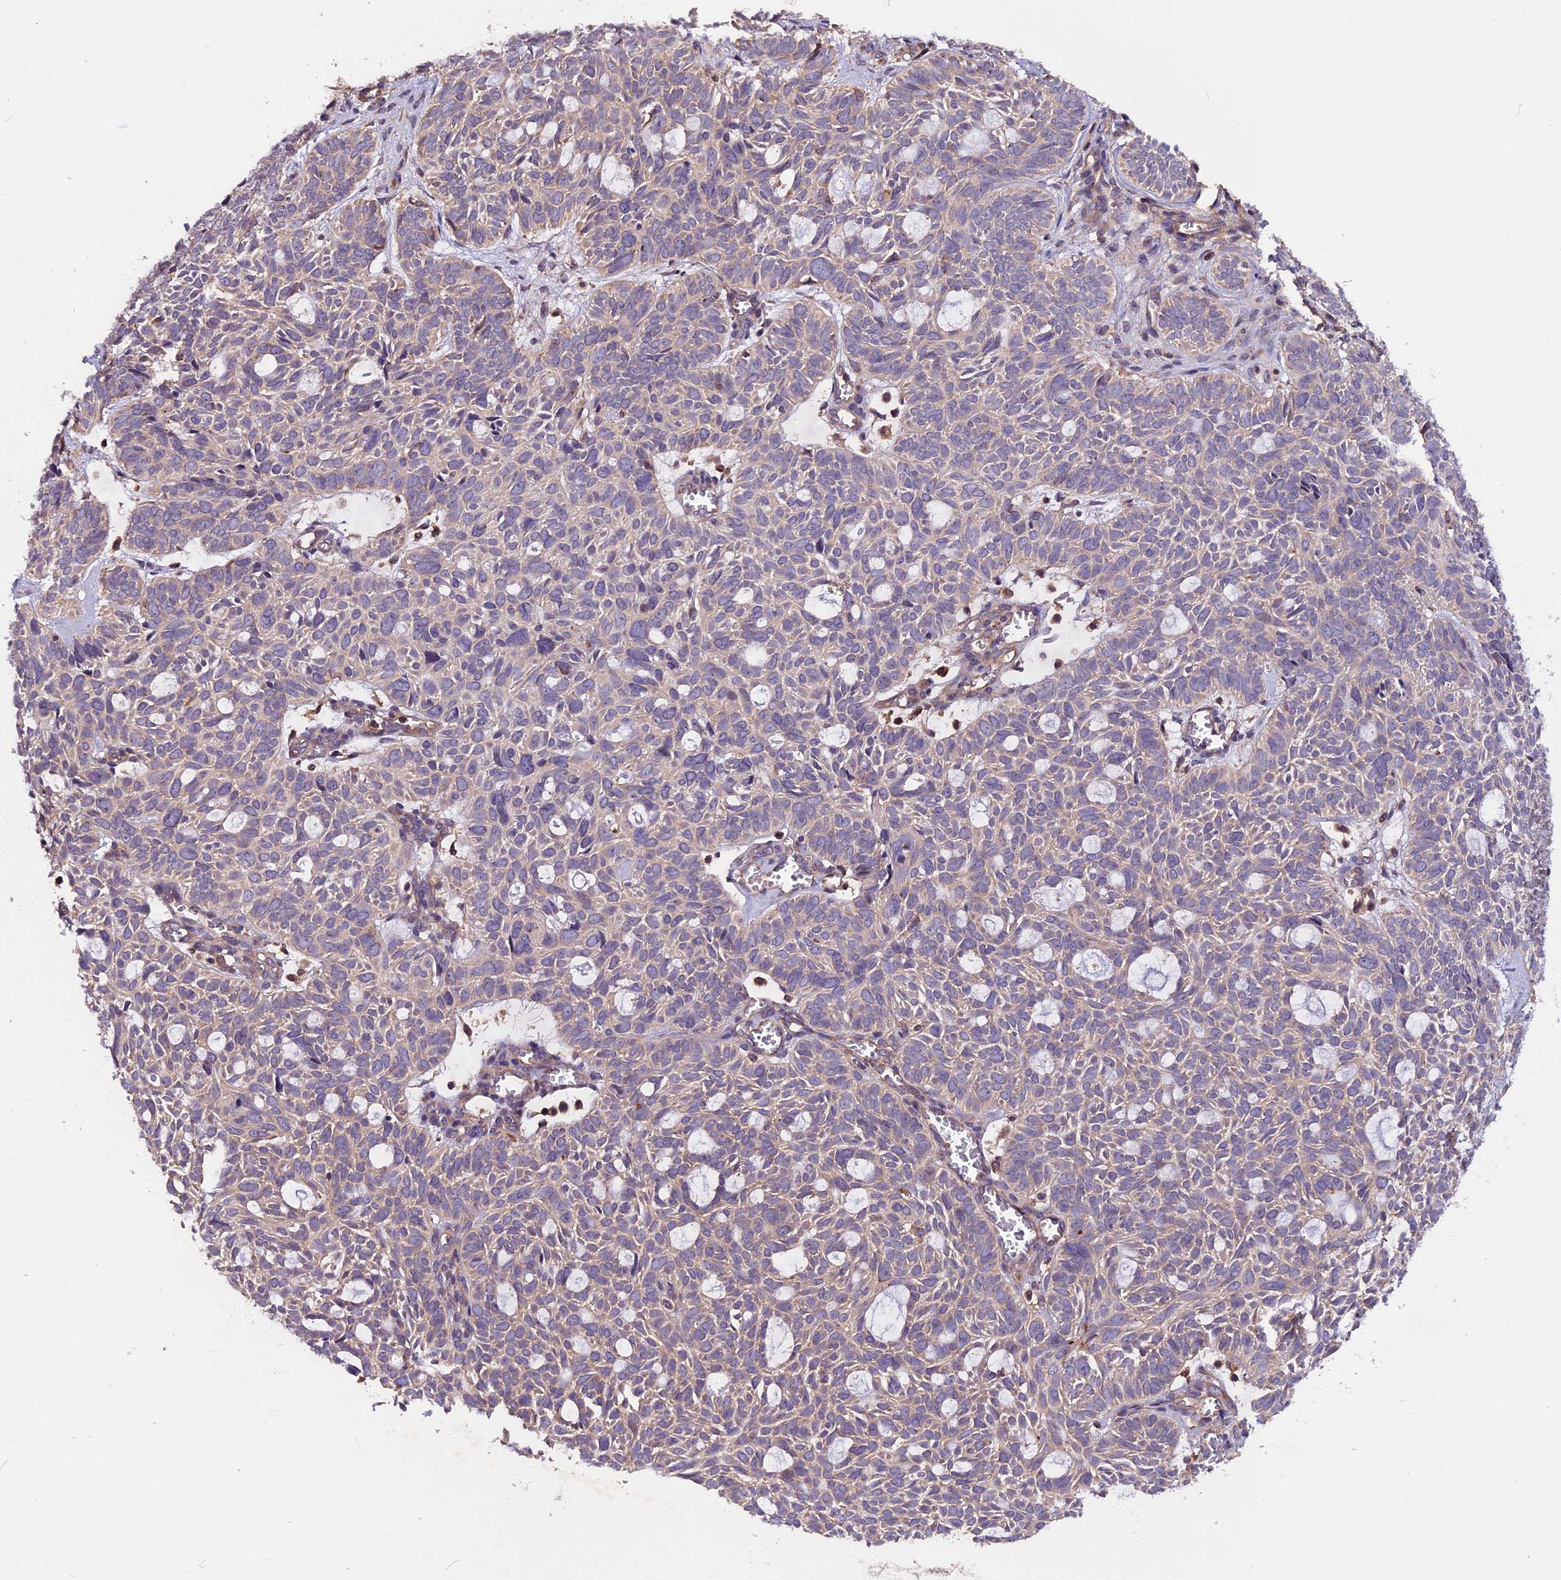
{"staining": {"intensity": "negative", "quantity": "none", "location": "none"}, "tissue": "skin cancer", "cell_type": "Tumor cells", "image_type": "cancer", "snomed": [{"axis": "morphology", "description": "Basal cell carcinoma"}, {"axis": "topography", "description": "Skin"}], "caption": "Basal cell carcinoma (skin) stained for a protein using IHC exhibits no staining tumor cells.", "gene": "ZNF598", "patient": {"sex": "male", "age": 69}}